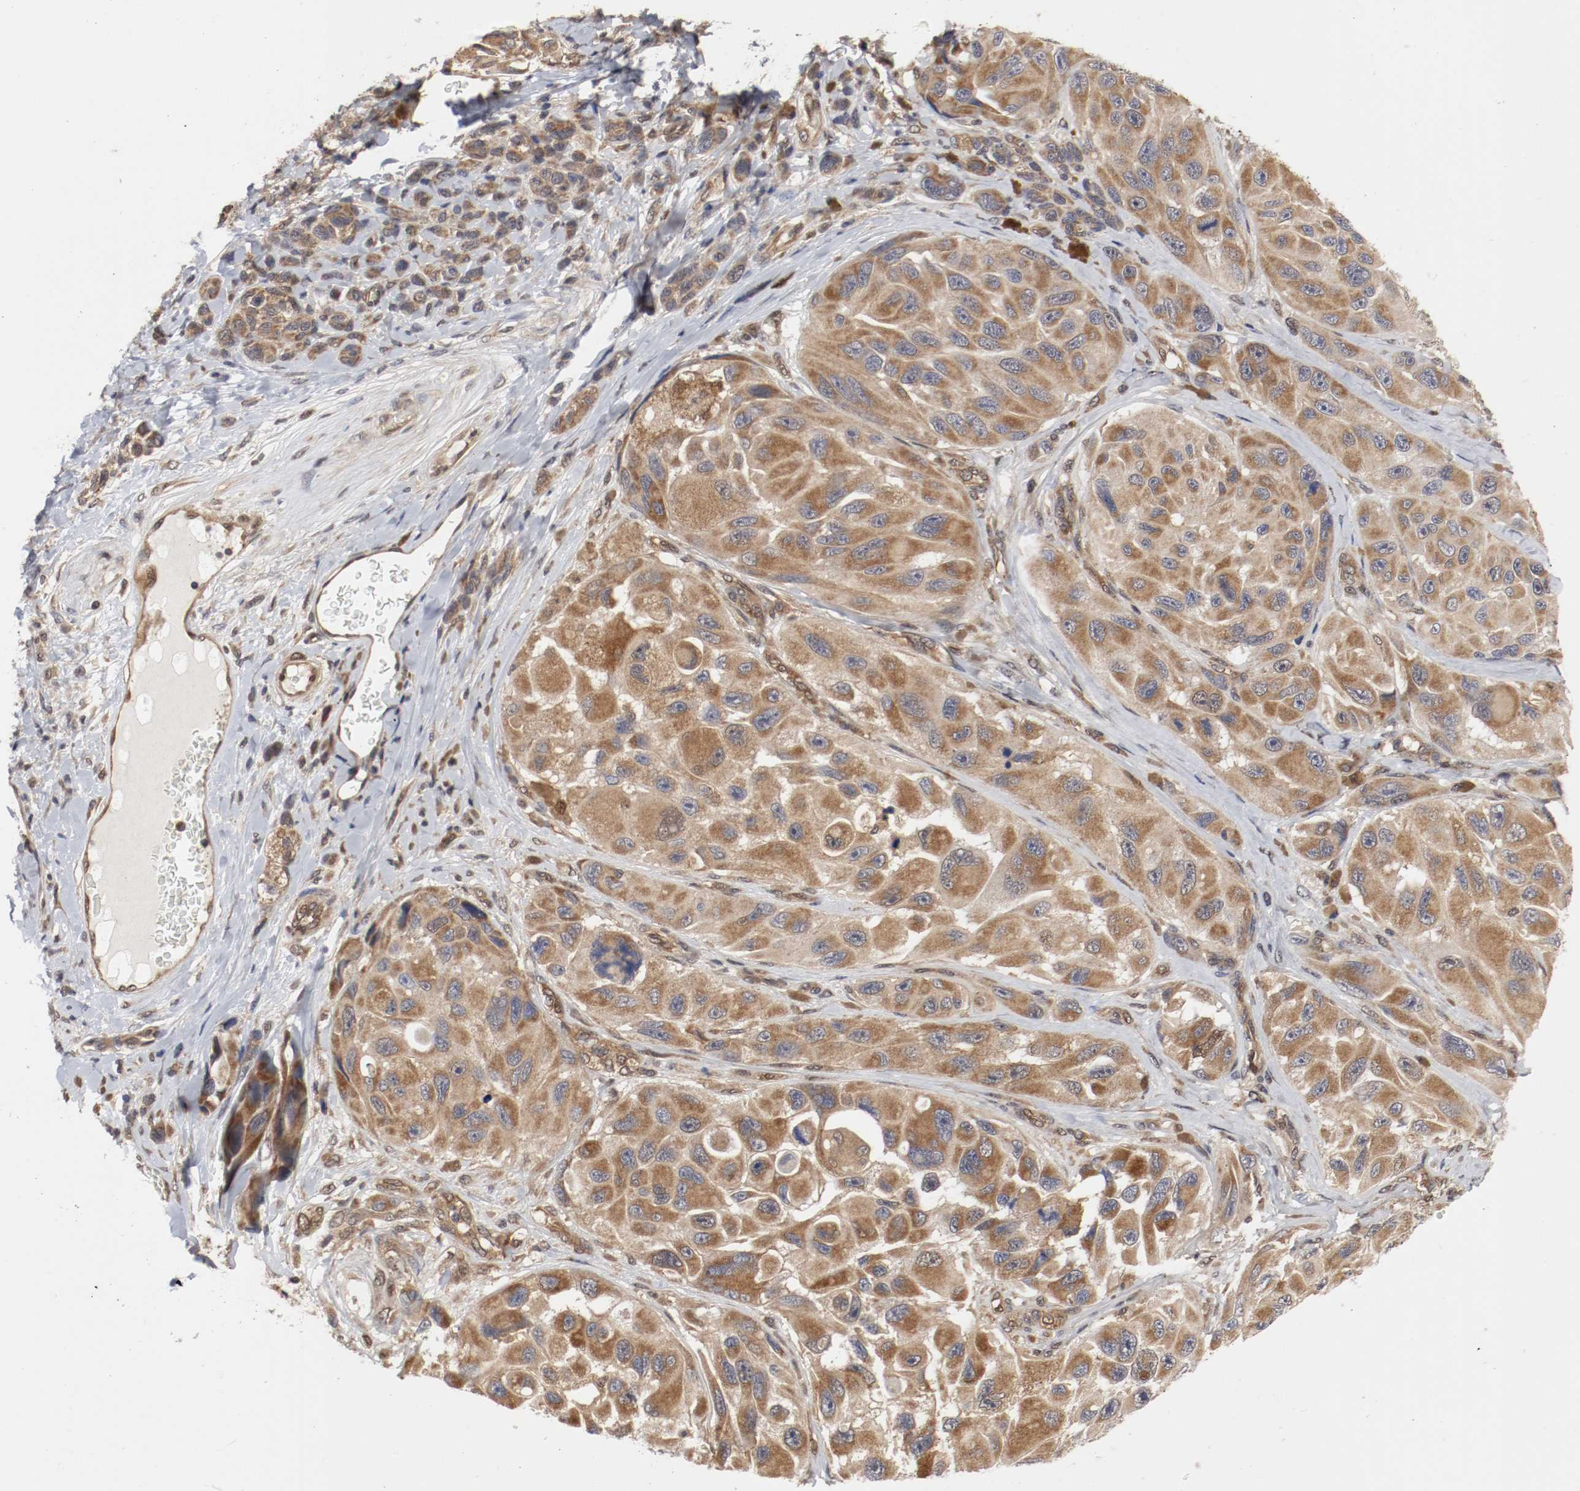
{"staining": {"intensity": "moderate", "quantity": ">75%", "location": "cytoplasmic/membranous"}, "tissue": "melanoma", "cell_type": "Tumor cells", "image_type": "cancer", "snomed": [{"axis": "morphology", "description": "Malignant melanoma, NOS"}, {"axis": "topography", "description": "Skin"}], "caption": "Tumor cells show medium levels of moderate cytoplasmic/membranous expression in approximately >75% of cells in malignant melanoma.", "gene": "AFG3L2", "patient": {"sex": "female", "age": 73}}